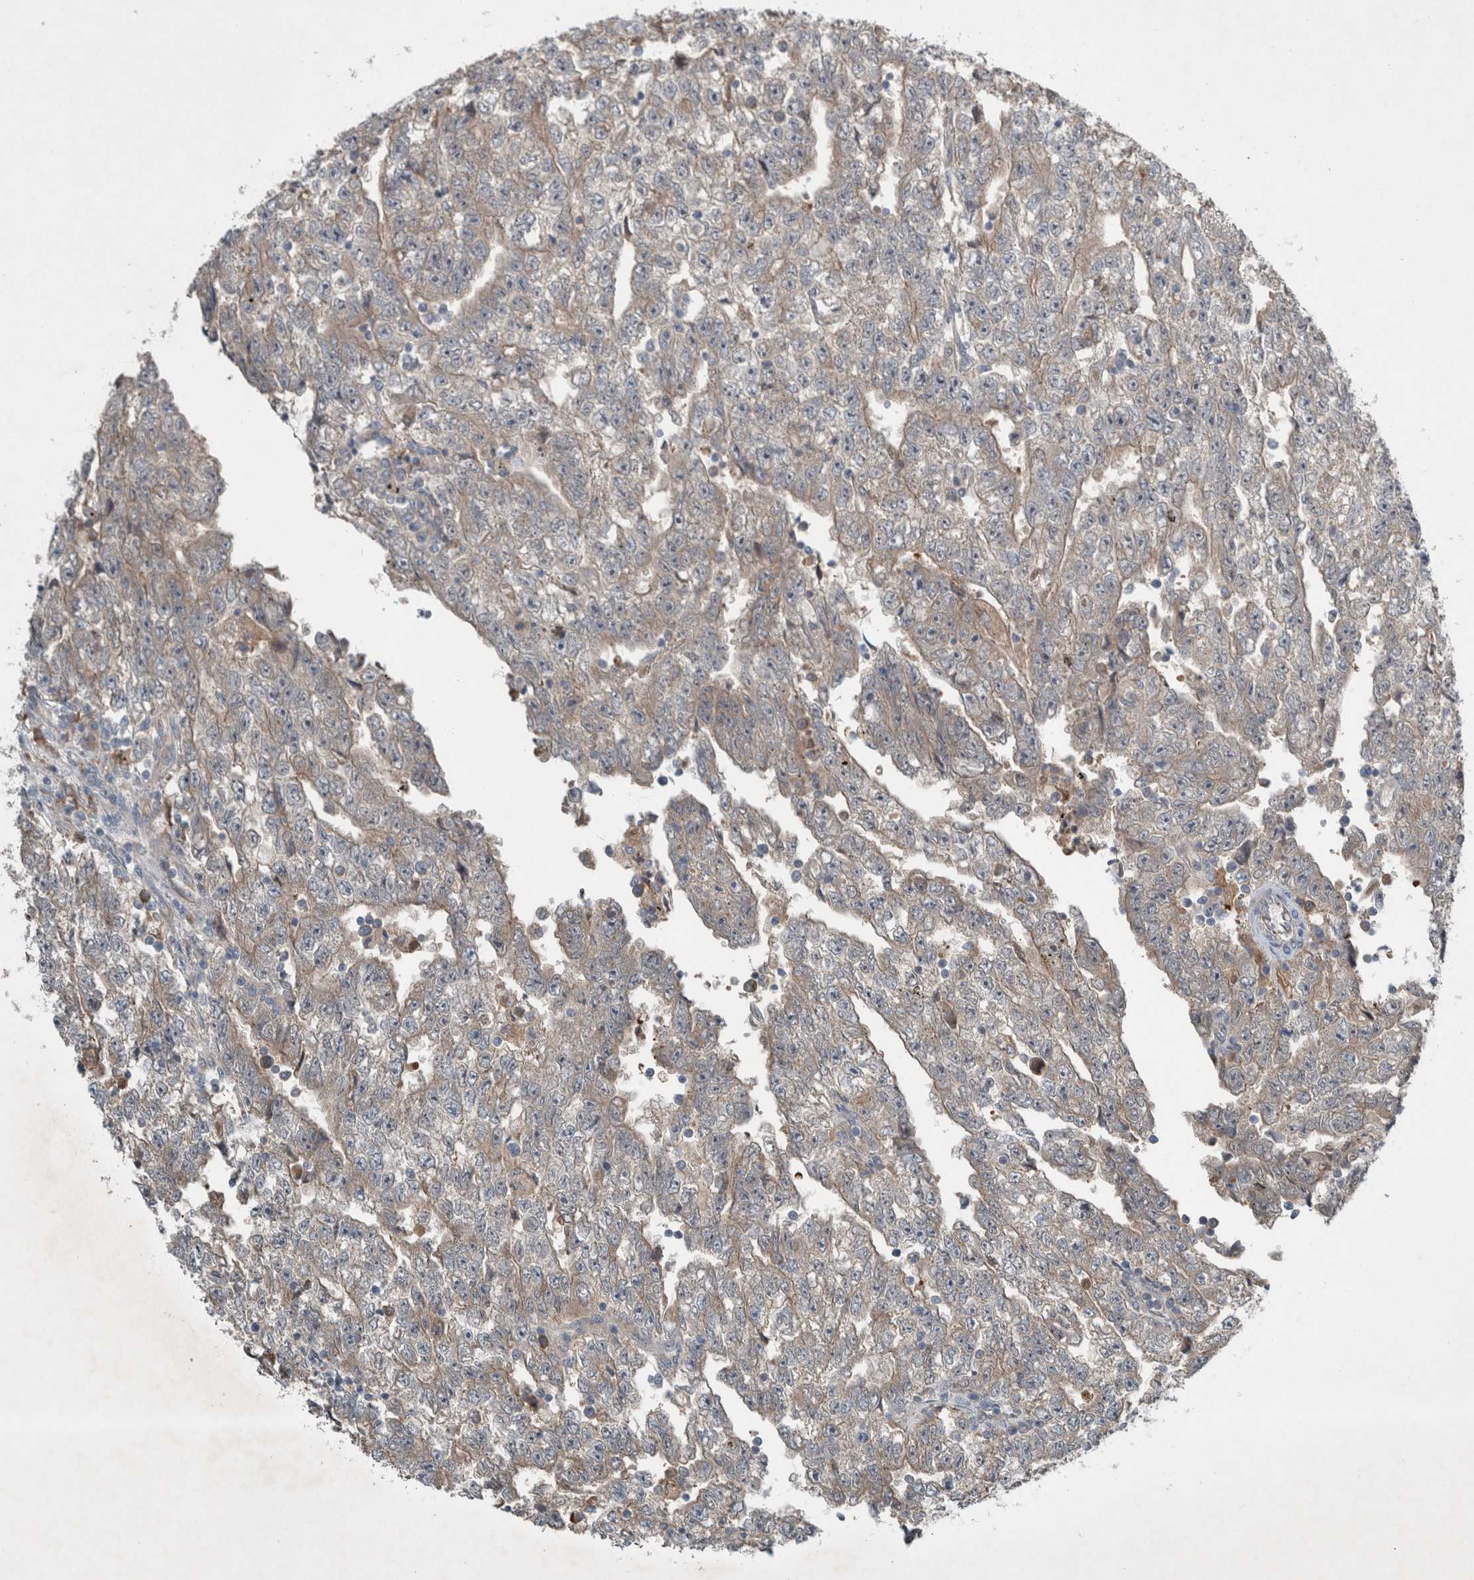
{"staining": {"intensity": "weak", "quantity": "<25%", "location": "cytoplasmic/membranous"}, "tissue": "testis cancer", "cell_type": "Tumor cells", "image_type": "cancer", "snomed": [{"axis": "morphology", "description": "Carcinoma, Embryonal, NOS"}, {"axis": "topography", "description": "Testis"}], "caption": "Histopathology image shows no significant protein staining in tumor cells of testis cancer. The staining was performed using DAB (3,3'-diaminobenzidine) to visualize the protein expression in brown, while the nuclei were stained in blue with hematoxylin (Magnification: 20x).", "gene": "RALGDS", "patient": {"sex": "male", "age": 25}}